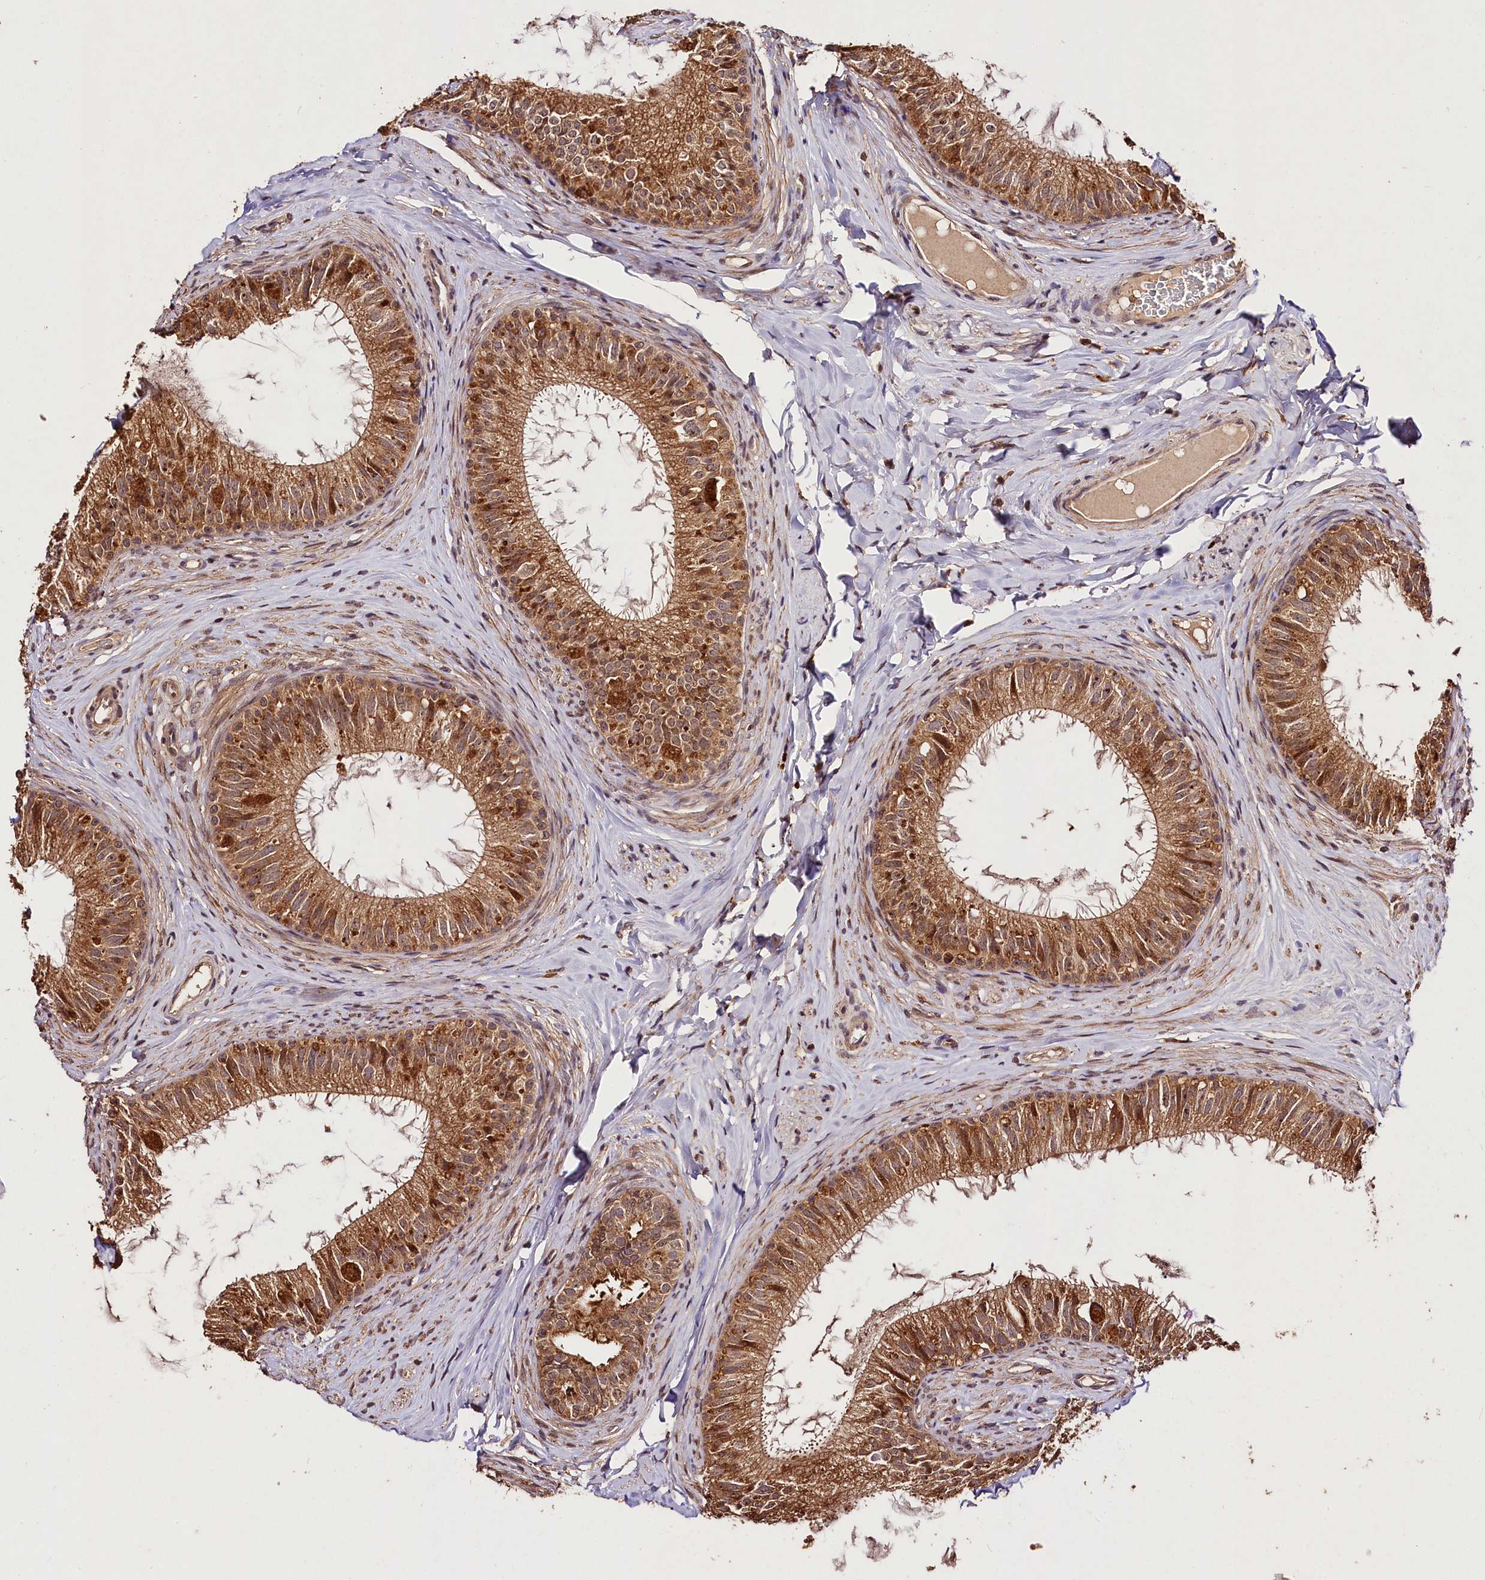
{"staining": {"intensity": "moderate", "quantity": ">75%", "location": "cytoplasmic/membranous"}, "tissue": "epididymis", "cell_type": "Glandular cells", "image_type": "normal", "snomed": [{"axis": "morphology", "description": "Normal tissue, NOS"}, {"axis": "topography", "description": "Epididymis"}], "caption": "This is an image of immunohistochemistry (IHC) staining of benign epididymis, which shows moderate expression in the cytoplasmic/membranous of glandular cells.", "gene": "KPTN", "patient": {"sex": "male", "age": 34}}